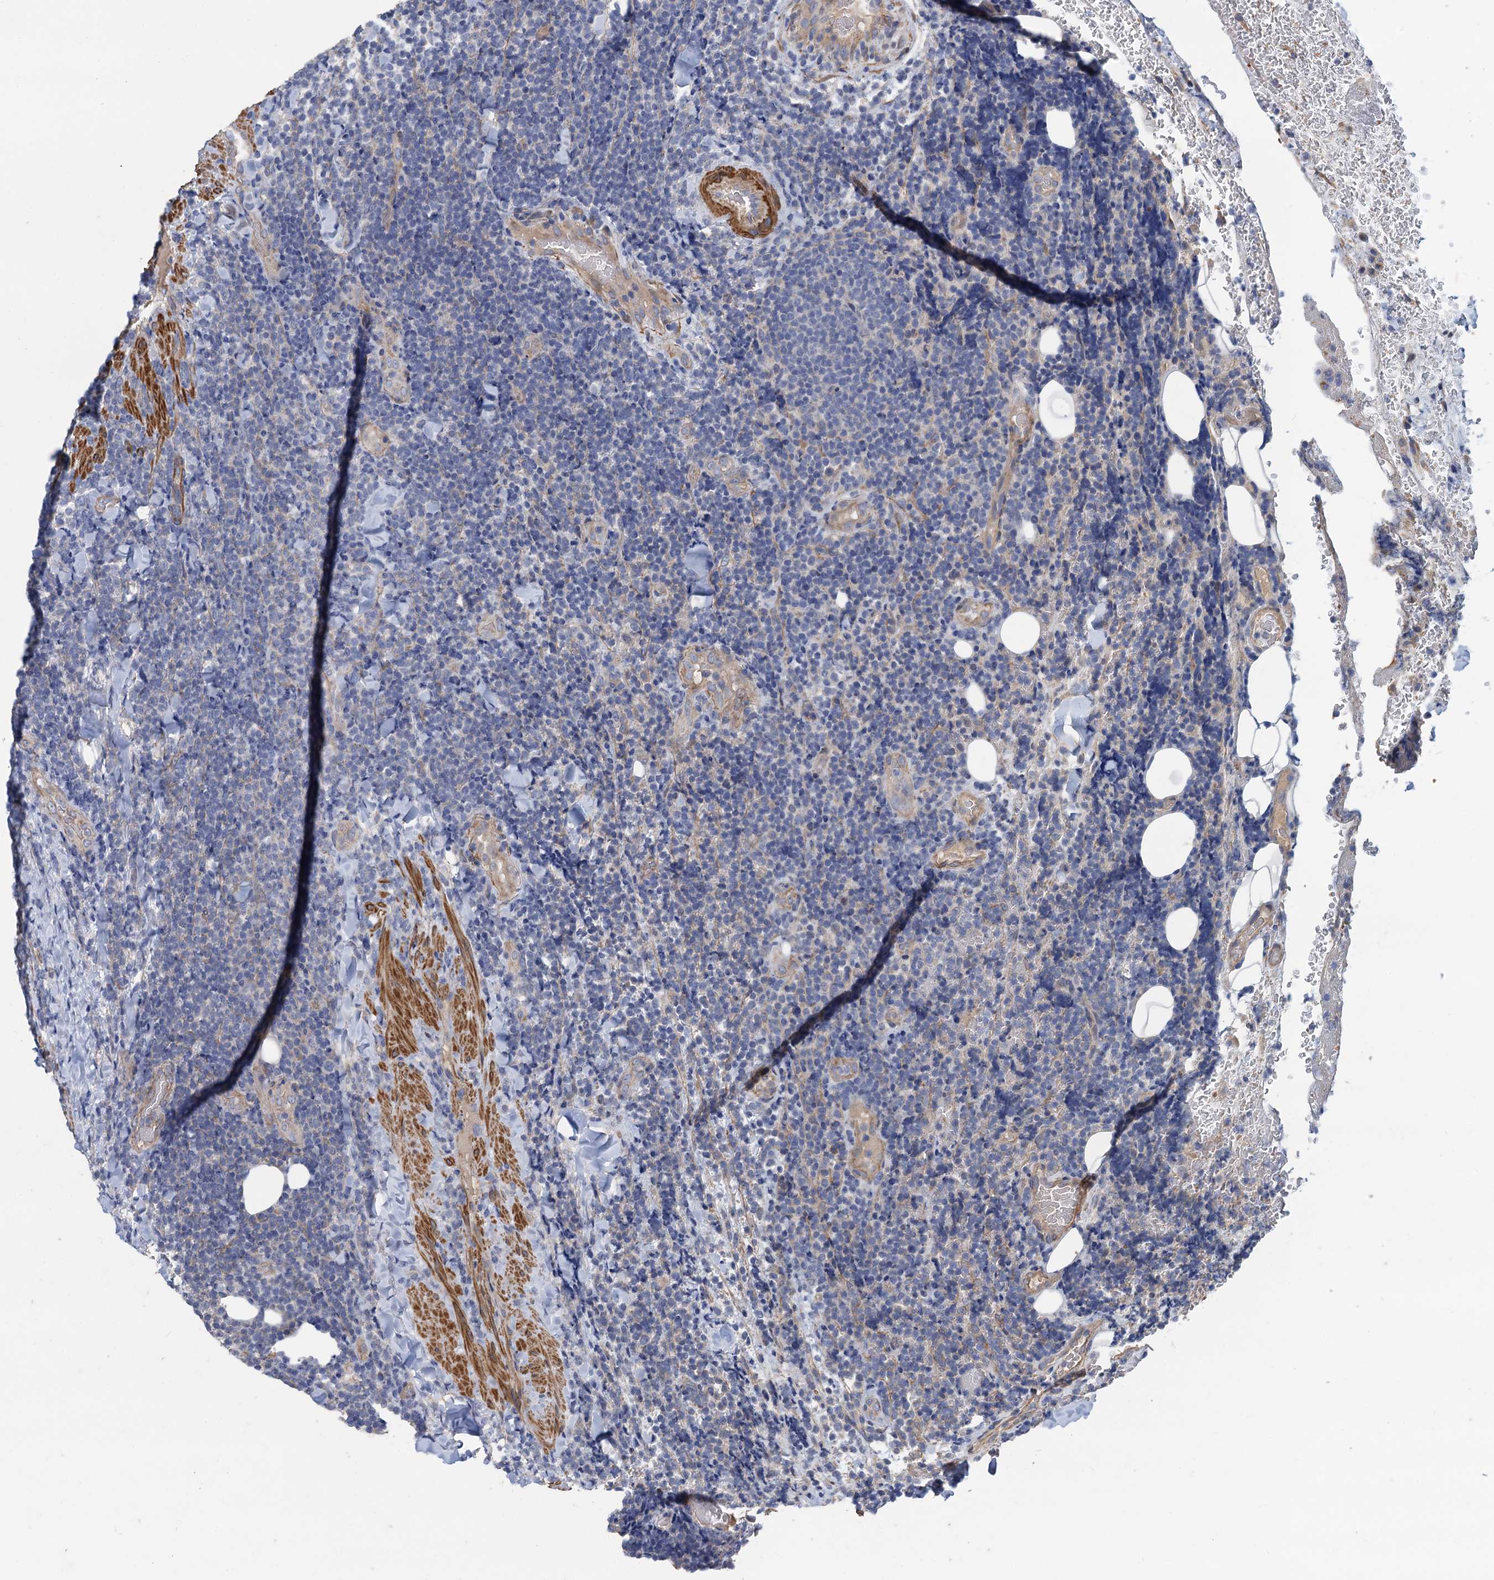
{"staining": {"intensity": "negative", "quantity": "none", "location": "none"}, "tissue": "lymphoma", "cell_type": "Tumor cells", "image_type": "cancer", "snomed": [{"axis": "morphology", "description": "Malignant lymphoma, non-Hodgkin's type, Low grade"}, {"axis": "topography", "description": "Lymph node"}], "caption": "High magnification brightfield microscopy of lymphoma stained with DAB (3,3'-diaminobenzidine) (brown) and counterstained with hematoxylin (blue): tumor cells show no significant positivity. The staining is performed using DAB brown chromogen with nuclei counter-stained in using hematoxylin.", "gene": "SMCO3", "patient": {"sex": "male", "age": 66}}